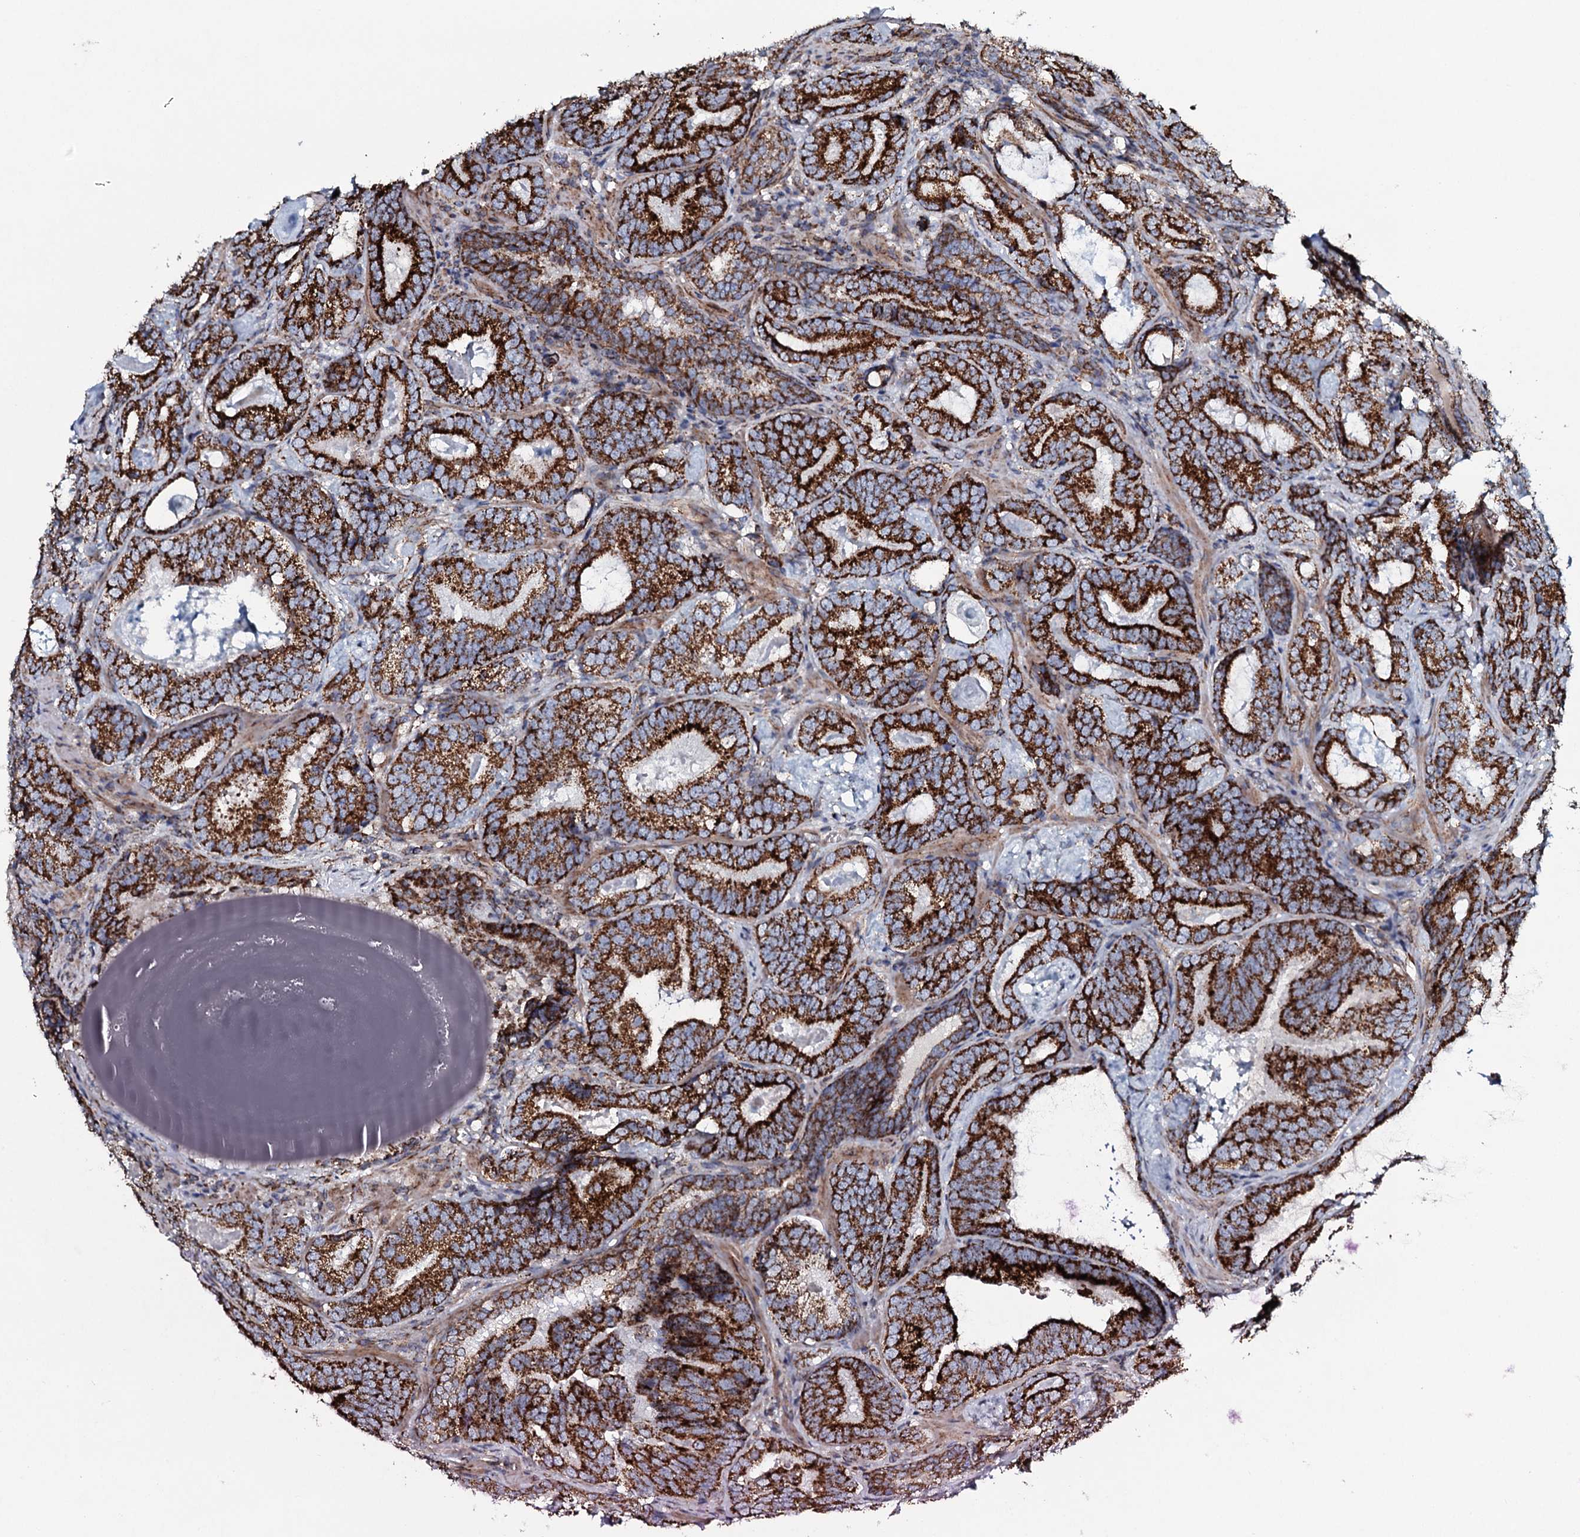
{"staining": {"intensity": "strong", "quantity": ">75%", "location": "cytoplasmic/membranous"}, "tissue": "prostate cancer", "cell_type": "Tumor cells", "image_type": "cancer", "snomed": [{"axis": "morphology", "description": "Adenocarcinoma, Low grade"}, {"axis": "topography", "description": "Prostate"}], "caption": "Low-grade adenocarcinoma (prostate) stained for a protein (brown) exhibits strong cytoplasmic/membranous positive staining in about >75% of tumor cells.", "gene": "EVC2", "patient": {"sex": "male", "age": 60}}